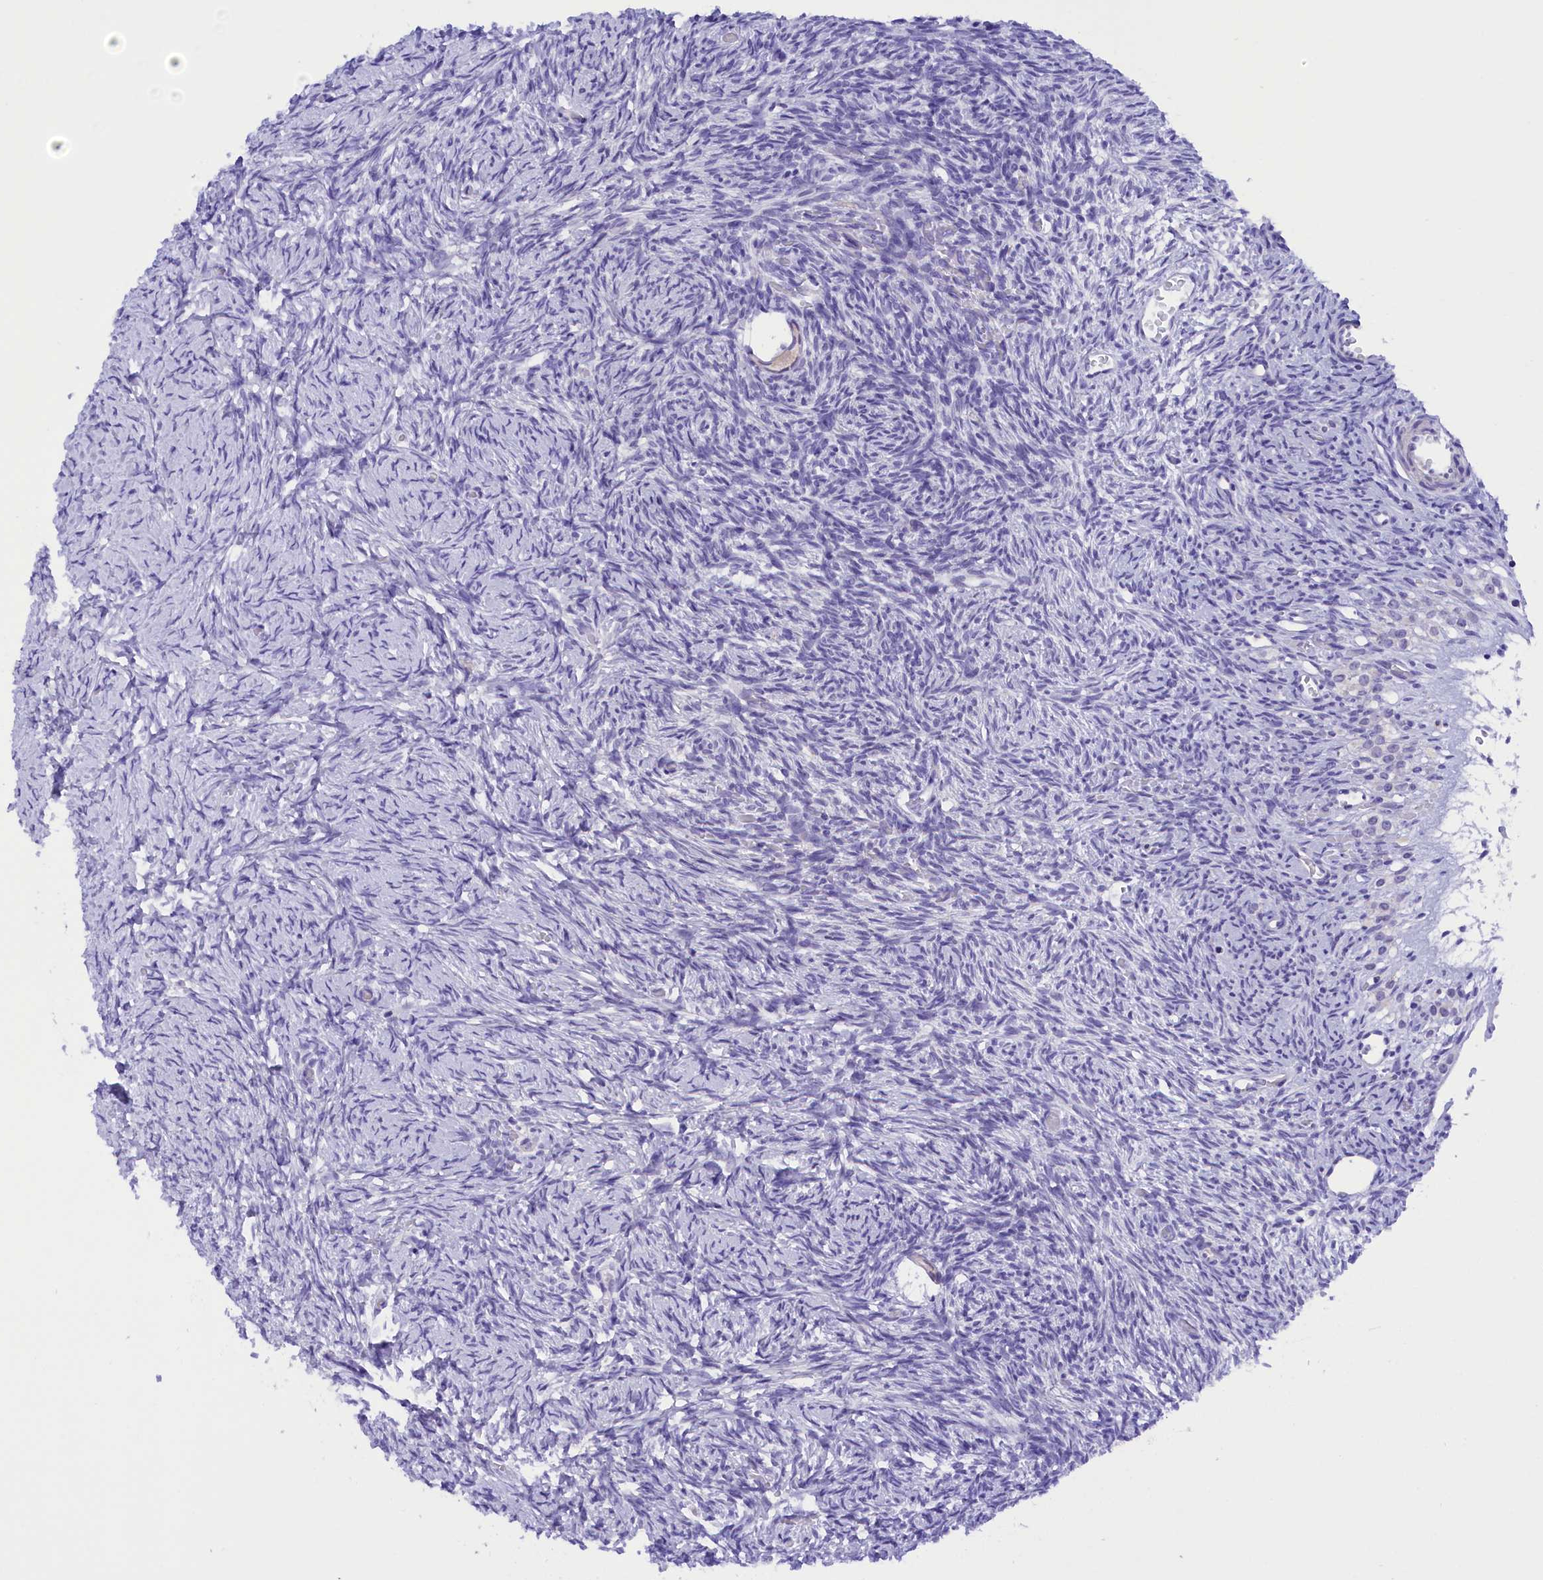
{"staining": {"intensity": "negative", "quantity": "none", "location": "none"}, "tissue": "ovary", "cell_type": "Follicle cells", "image_type": "normal", "snomed": [{"axis": "morphology", "description": "Normal tissue, NOS"}, {"axis": "topography", "description": "Ovary"}], "caption": "IHC histopathology image of normal human ovary stained for a protein (brown), which exhibits no positivity in follicle cells.", "gene": "COL6A5", "patient": {"sex": "female", "age": 39}}